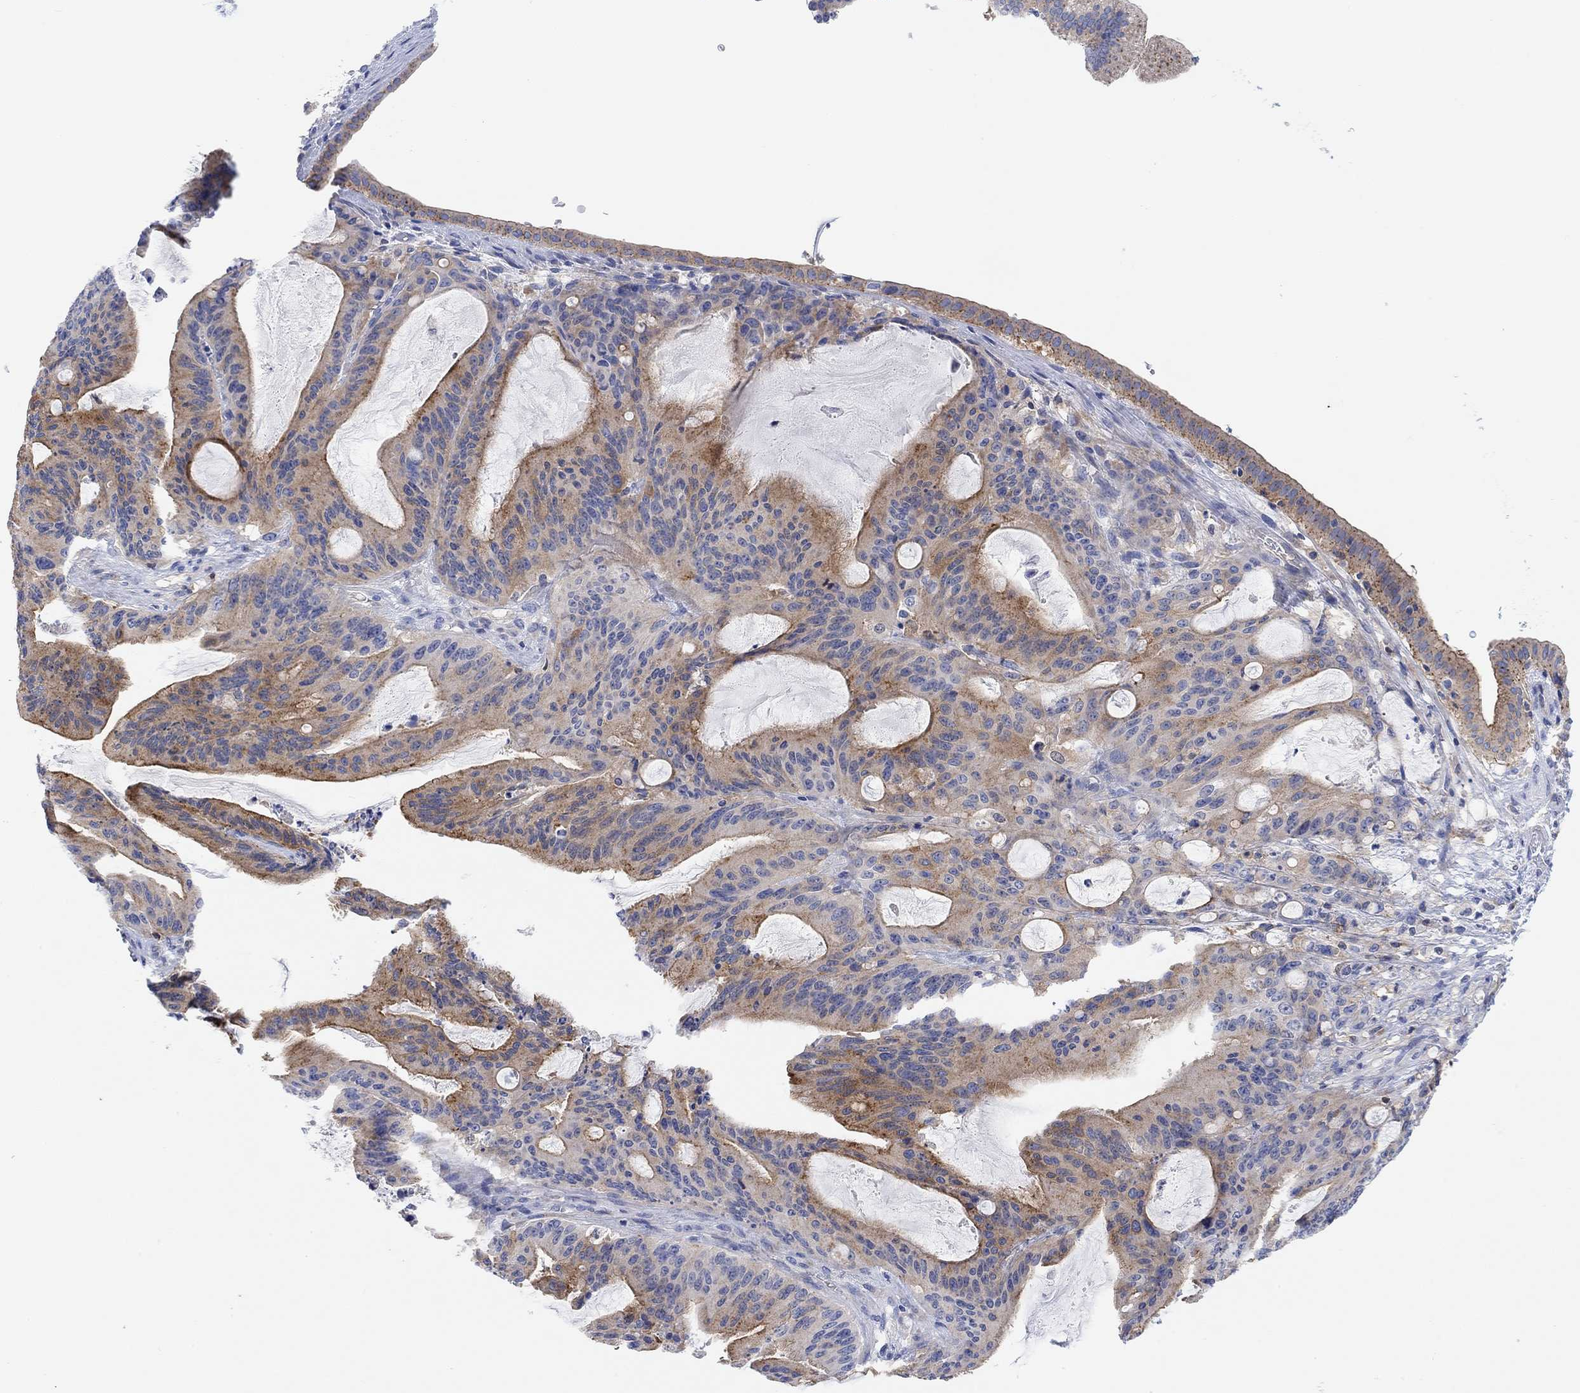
{"staining": {"intensity": "moderate", "quantity": "25%-75%", "location": "cytoplasmic/membranous"}, "tissue": "liver cancer", "cell_type": "Tumor cells", "image_type": "cancer", "snomed": [{"axis": "morphology", "description": "Cholangiocarcinoma"}, {"axis": "topography", "description": "Liver"}], "caption": "Protein staining of liver cancer (cholangiocarcinoma) tissue demonstrates moderate cytoplasmic/membranous expression in about 25%-75% of tumor cells.", "gene": "RGS1", "patient": {"sex": "female", "age": 73}}